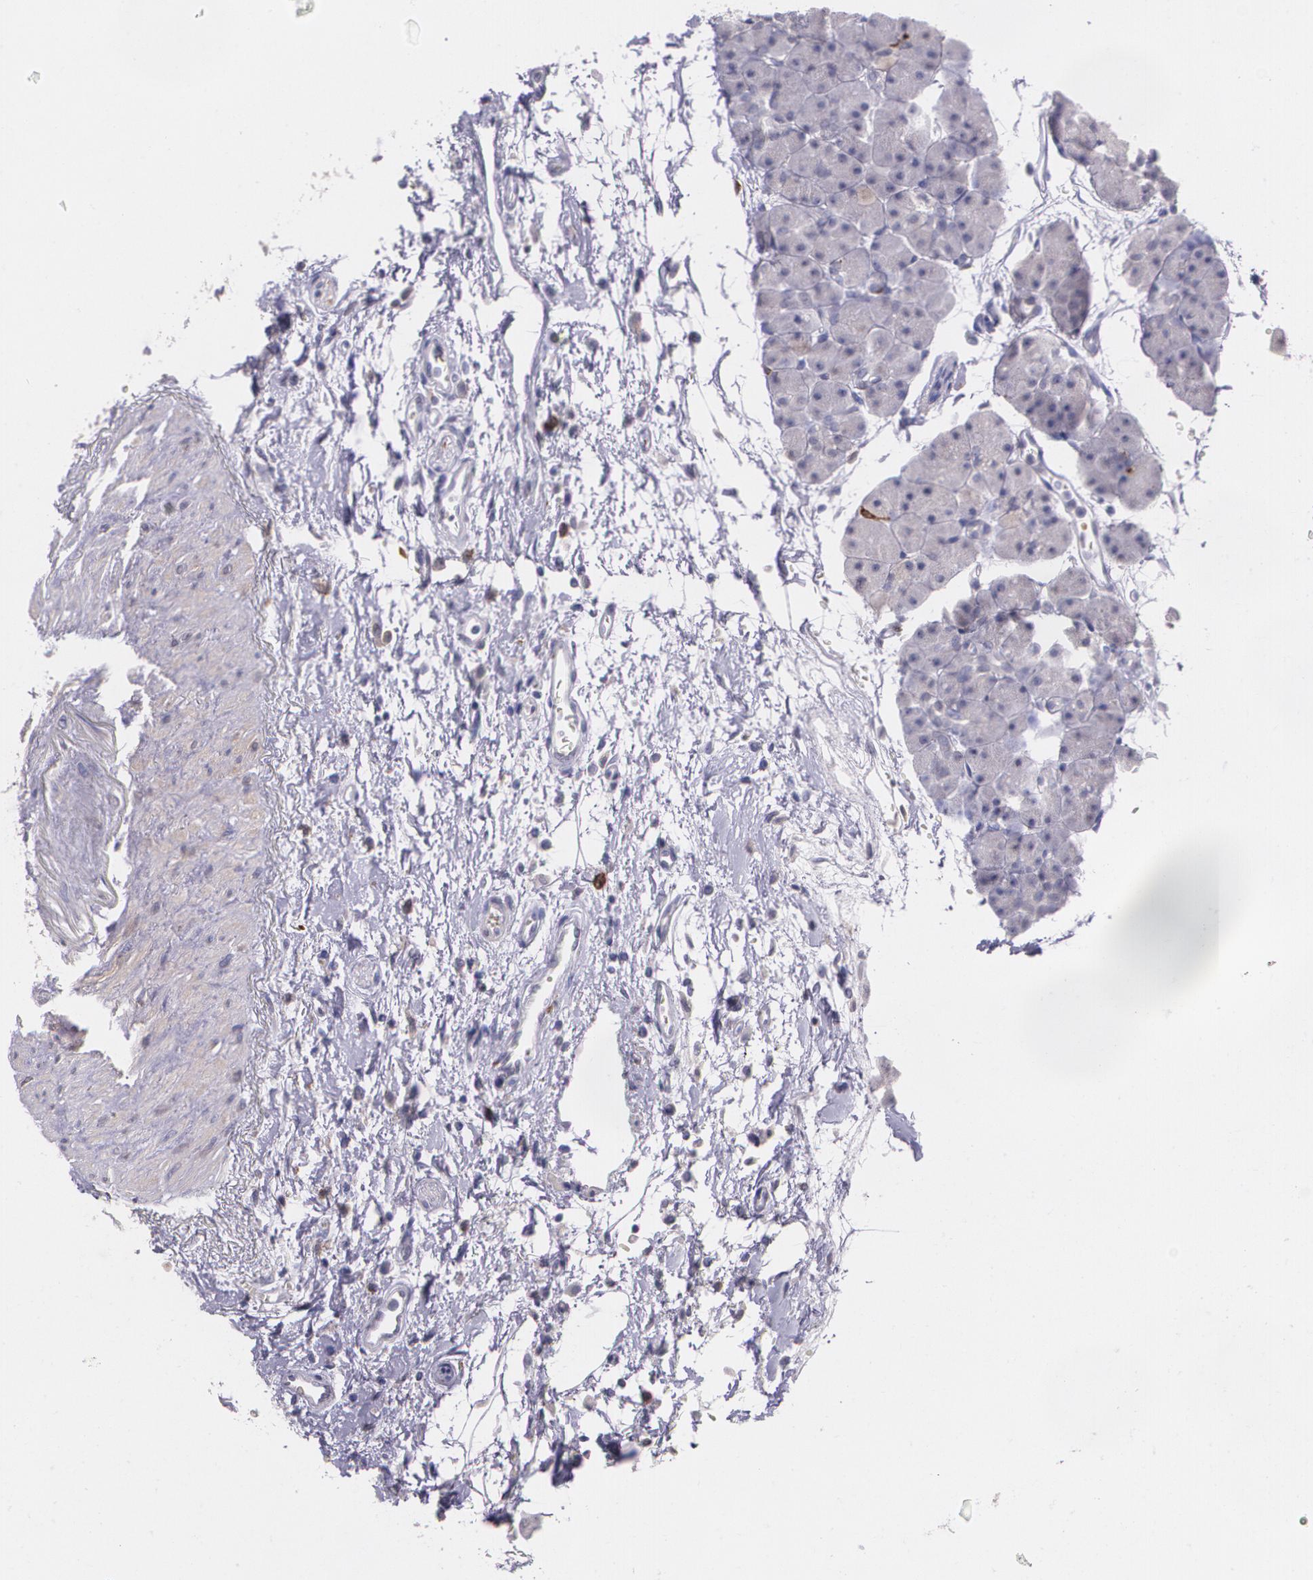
{"staining": {"intensity": "negative", "quantity": "none", "location": "none"}, "tissue": "pancreas", "cell_type": "Exocrine glandular cells", "image_type": "normal", "snomed": [{"axis": "morphology", "description": "Normal tissue, NOS"}, {"axis": "topography", "description": "Pancreas"}], "caption": "Human pancreas stained for a protein using IHC exhibits no positivity in exocrine glandular cells.", "gene": "RTN1", "patient": {"sex": "male", "age": 66}}